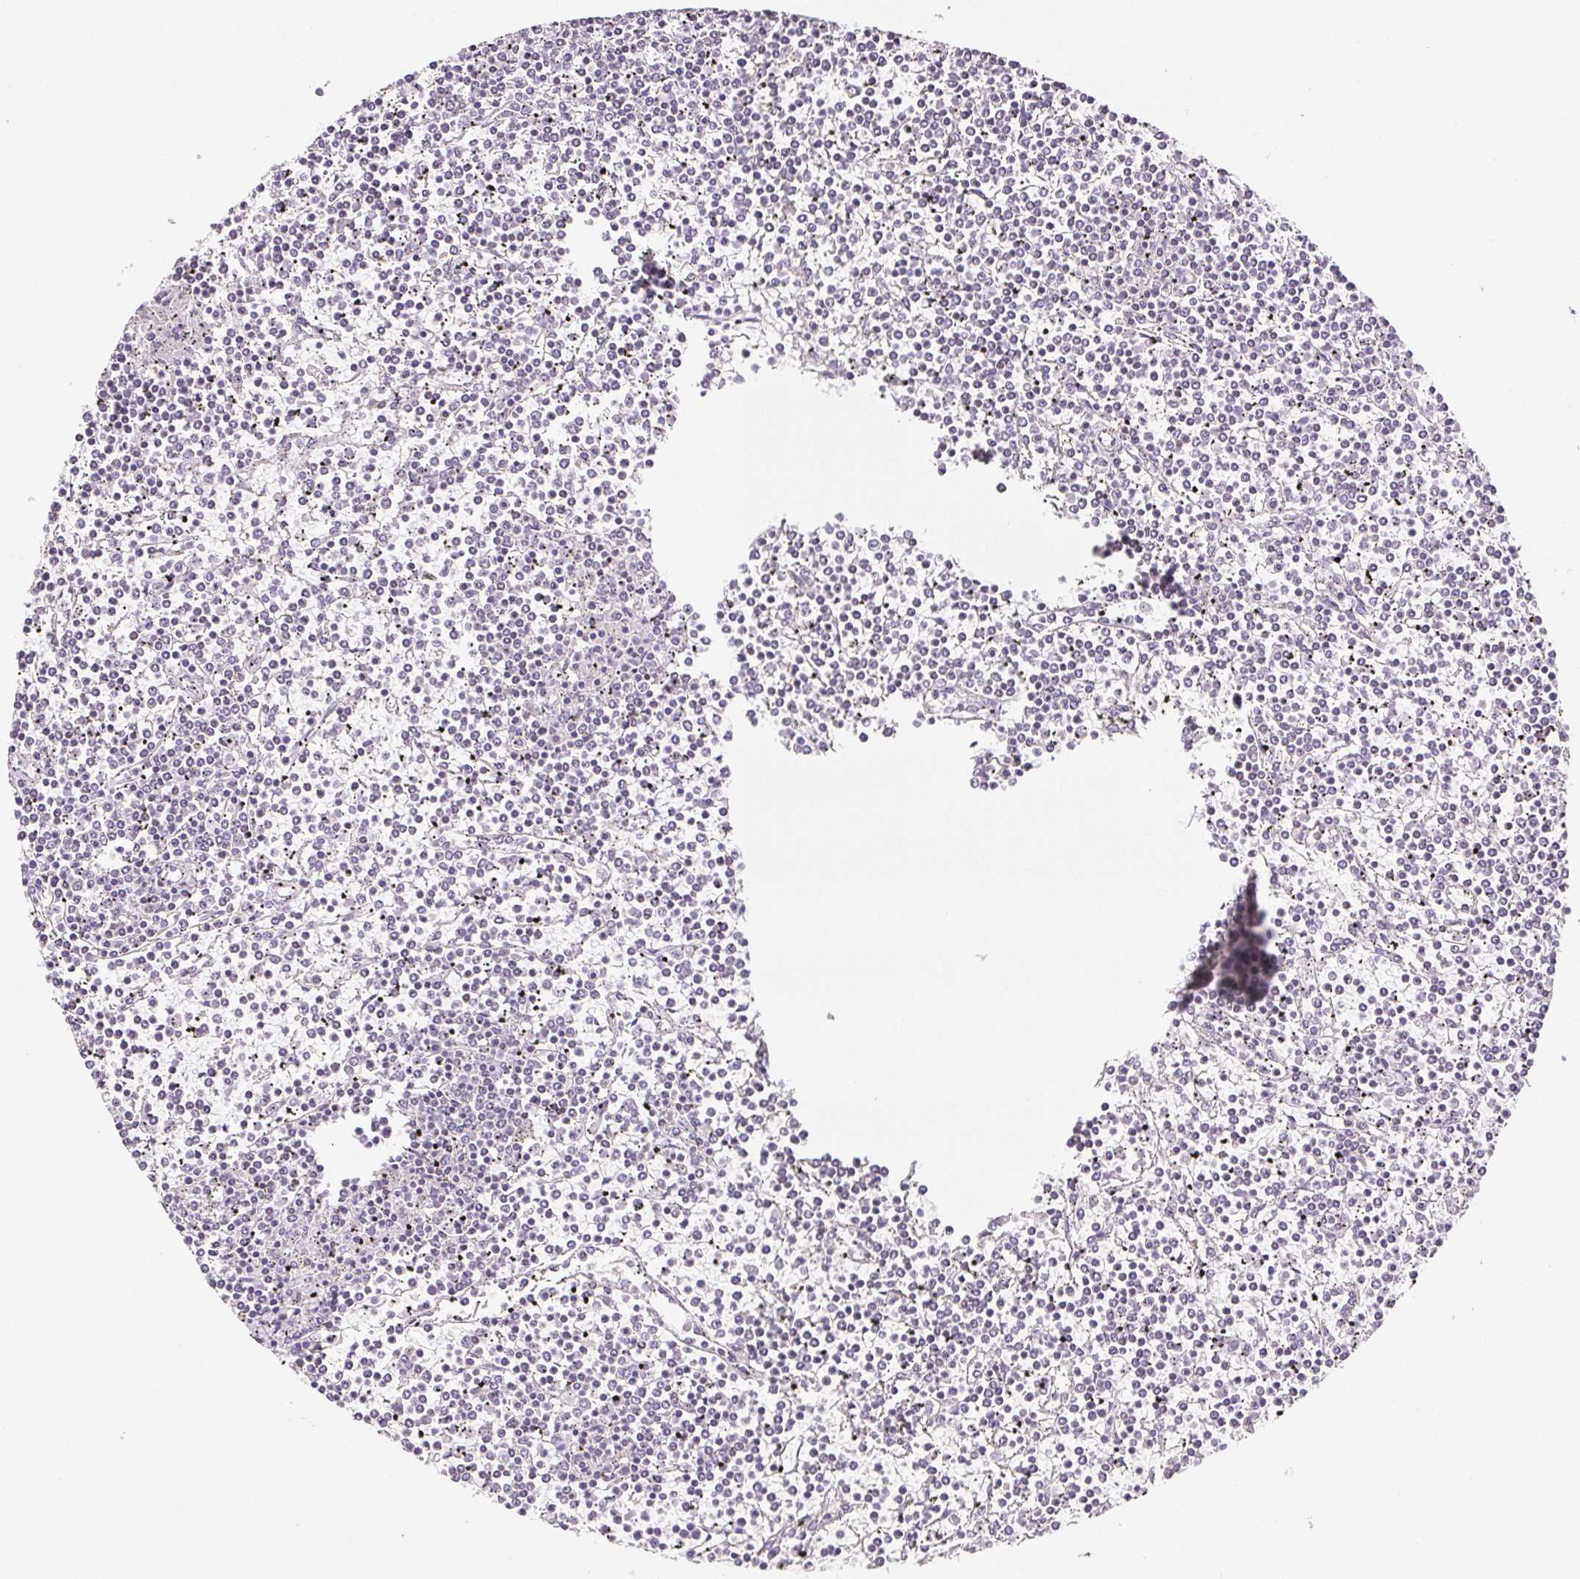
{"staining": {"intensity": "negative", "quantity": "none", "location": "none"}, "tissue": "lymphoma", "cell_type": "Tumor cells", "image_type": "cancer", "snomed": [{"axis": "morphology", "description": "Malignant lymphoma, non-Hodgkin's type, Low grade"}, {"axis": "topography", "description": "Spleen"}], "caption": "There is no significant staining in tumor cells of lymphoma.", "gene": "BEND2", "patient": {"sex": "female", "age": 19}}